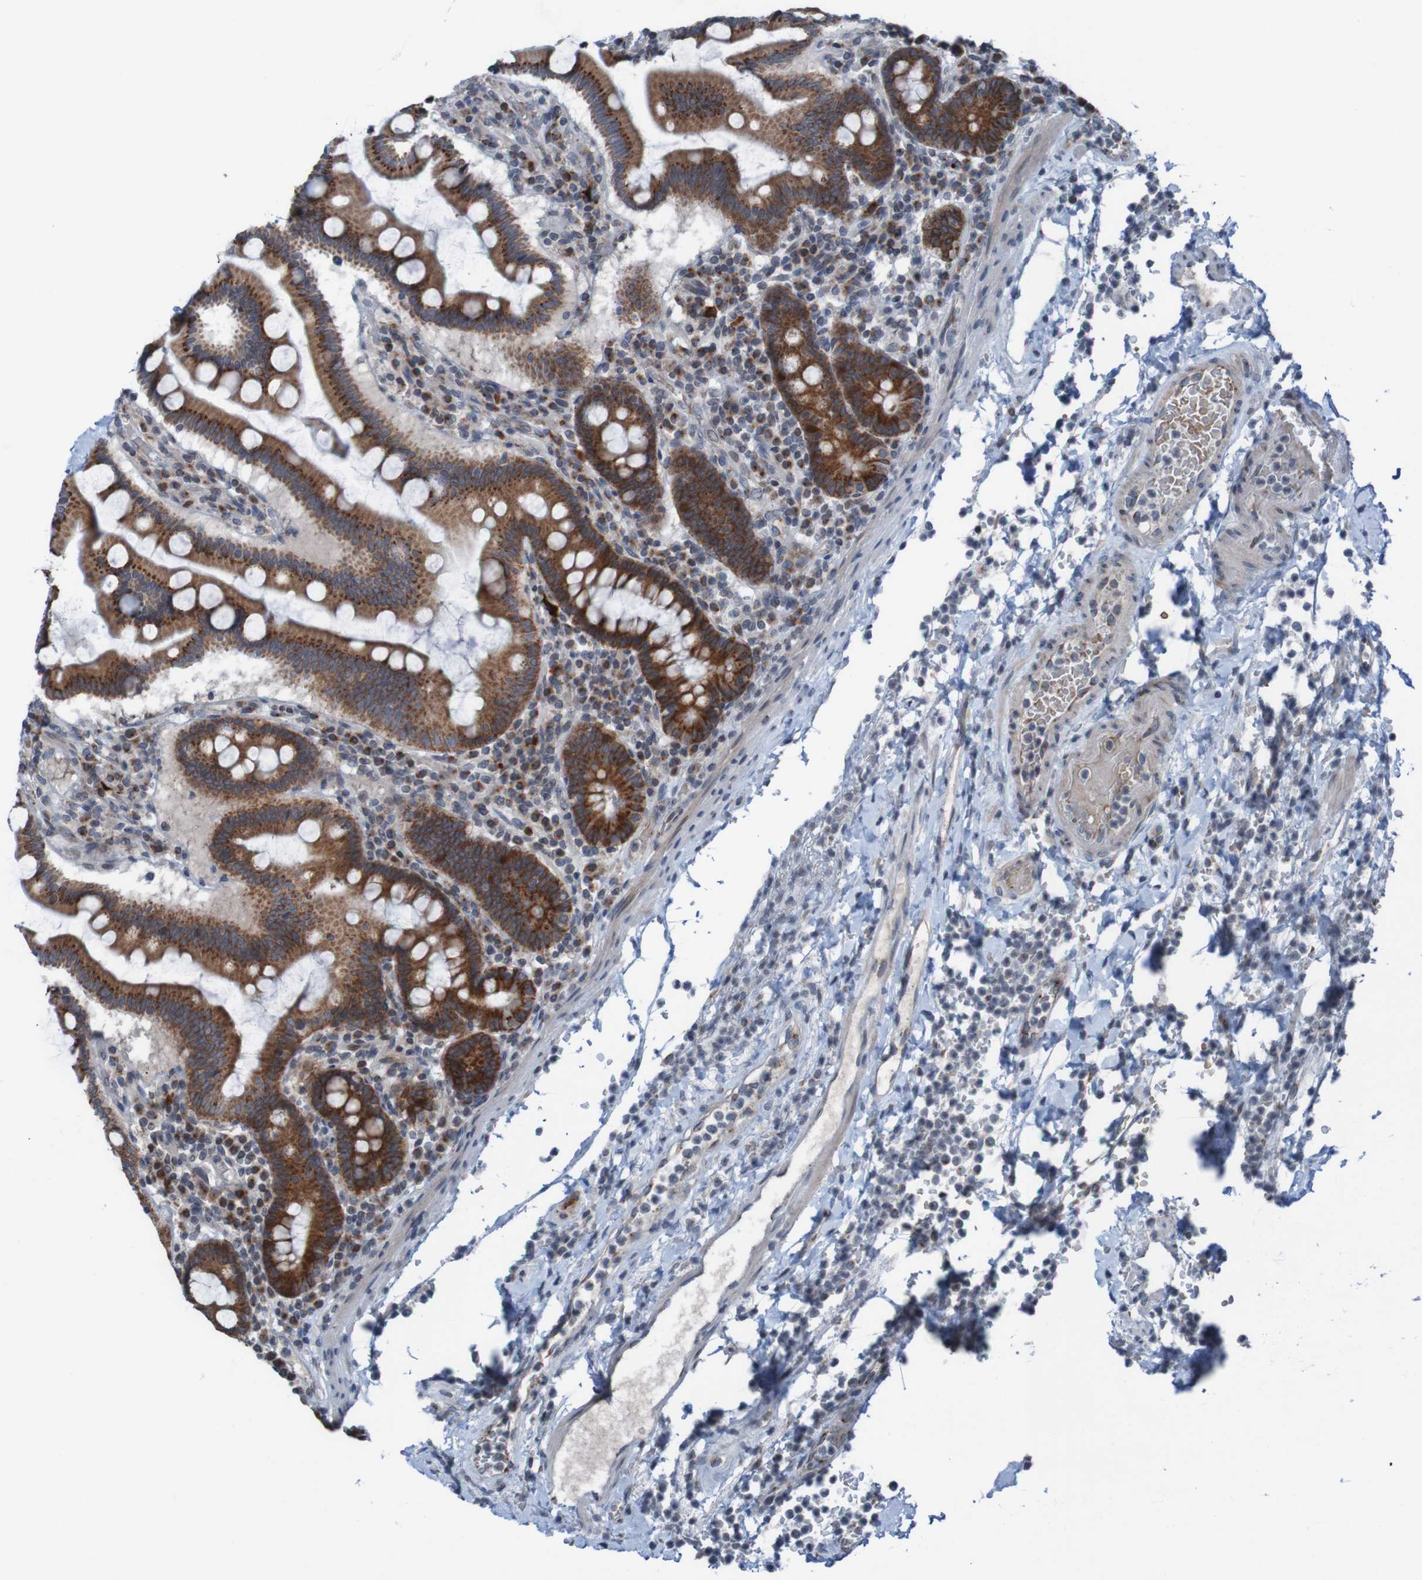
{"staining": {"intensity": "strong", "quantity": ">75%", "location": "cytoplasmic/membranous"}, "tissue": "stomach", "cell_type": "Glandular cells", "image_type": "normal", "snomed": [{"axis": "morphology", "description": "Normal tissue, NOS"}, {"axis": "topography", "description": "Stomach, upper"}], "caption": "Immunohistochemistry (DAB) staining of benign human stomach reveals strong cytoplasmic/membranous protein staining in about >75% of glandular cells.", "gene": "UNG", "patient": {"sex": "male", "age": 68}}